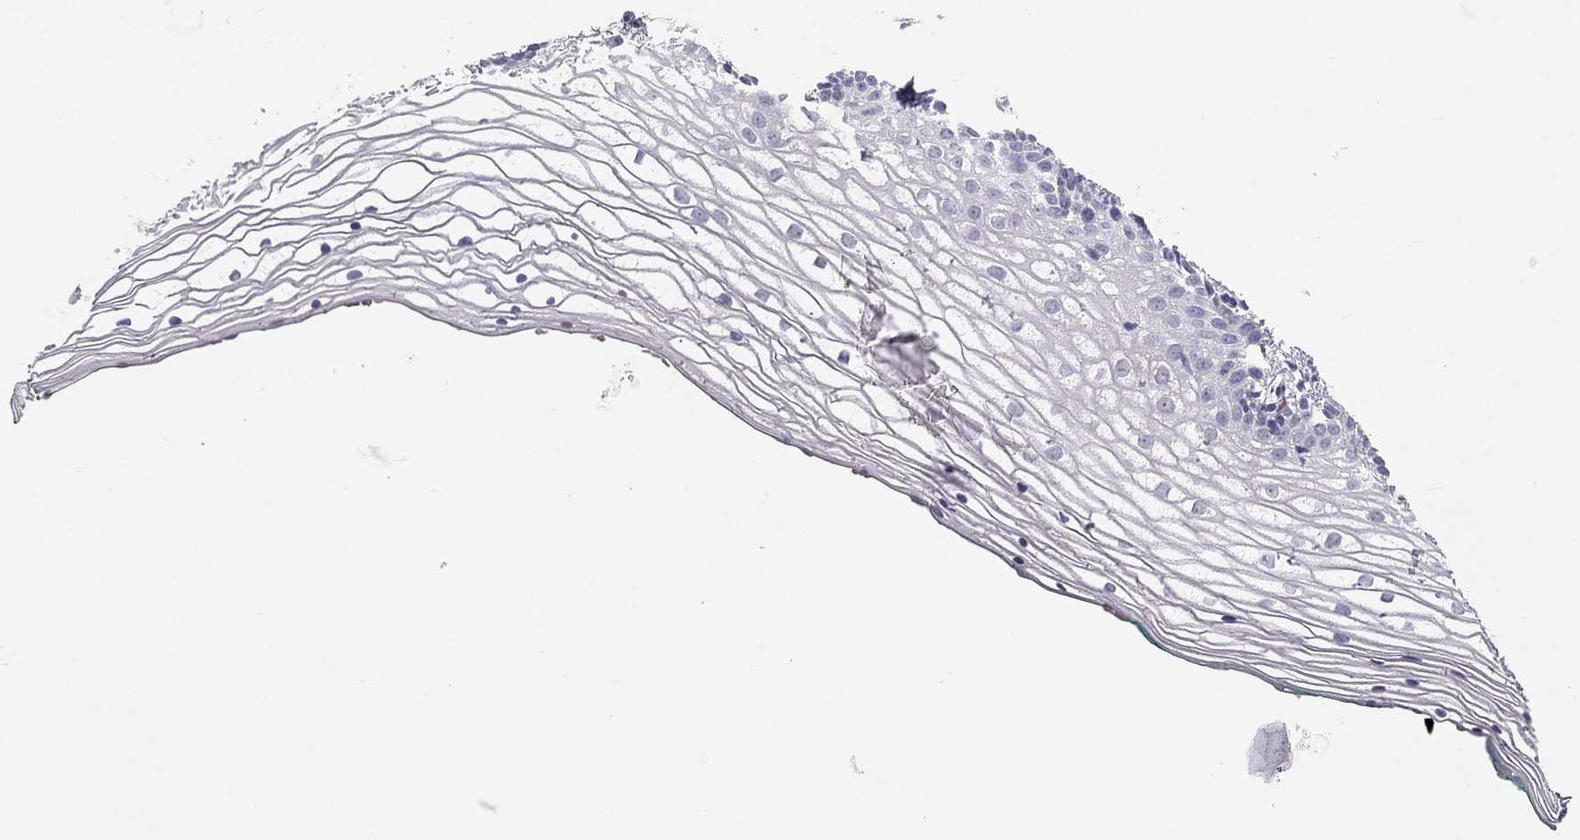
{"staining": {"intensity": "negative", "quantity": "none", "location": "none"}, "tissue": "vagina", "cell_type": "Squamous epithelial cells", "image_type": "normal", "snomed": [{"axis": "morphology", "description": "Normal tissue, NOS"}, {"axis": "topography", "description": "Vagina"}], "caption": "DAB (3,3'-diaminobenzidine) immunohistochemical staining of normal vagina displays no significant positivity in squamous epithelial cells.", "gene": "SLC6A4", "patient": {"sex": "female", "age": 36}}